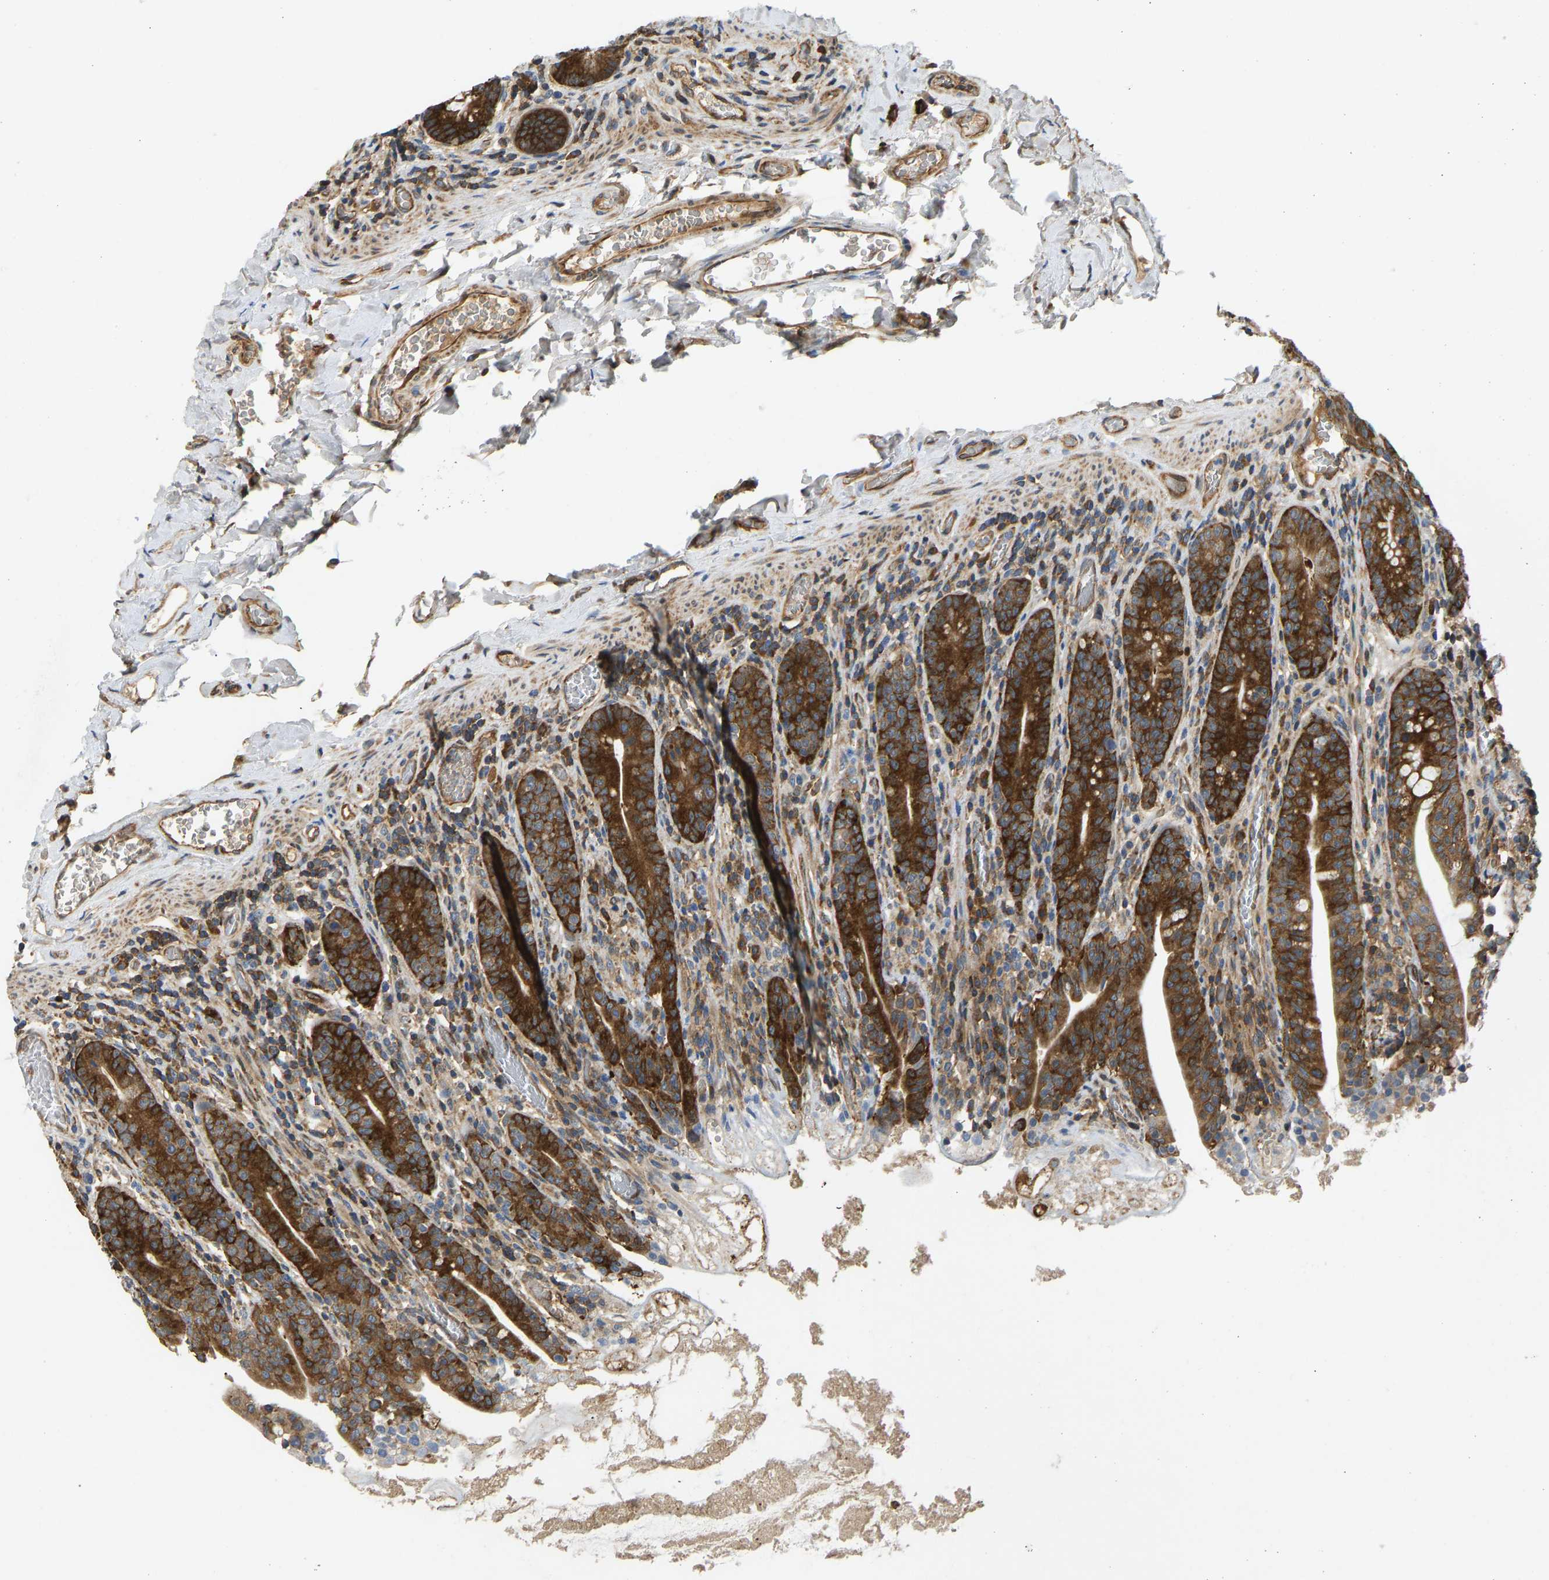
{"staining": {"intensity": "strong", "quantity": ">75%", "location": "cytoplasmic/membranous"}, "tissue": "small intestine", "cell_type": "Glandular cells", "image_type": "normal", "snomed": [{"axis": "morphology", "description": "Normal tissue, NOS"}, {"axis": "topography", "description": "Small intestine"}], "caption": "The photomicrograph shows staining of unremarkable small intestine, revealing strong cytoplasmic/membranous protein positivity (brown color) within glandular cells.", "gene": "RASGRF2", "patient": {"sex": "female", "age": 56}}